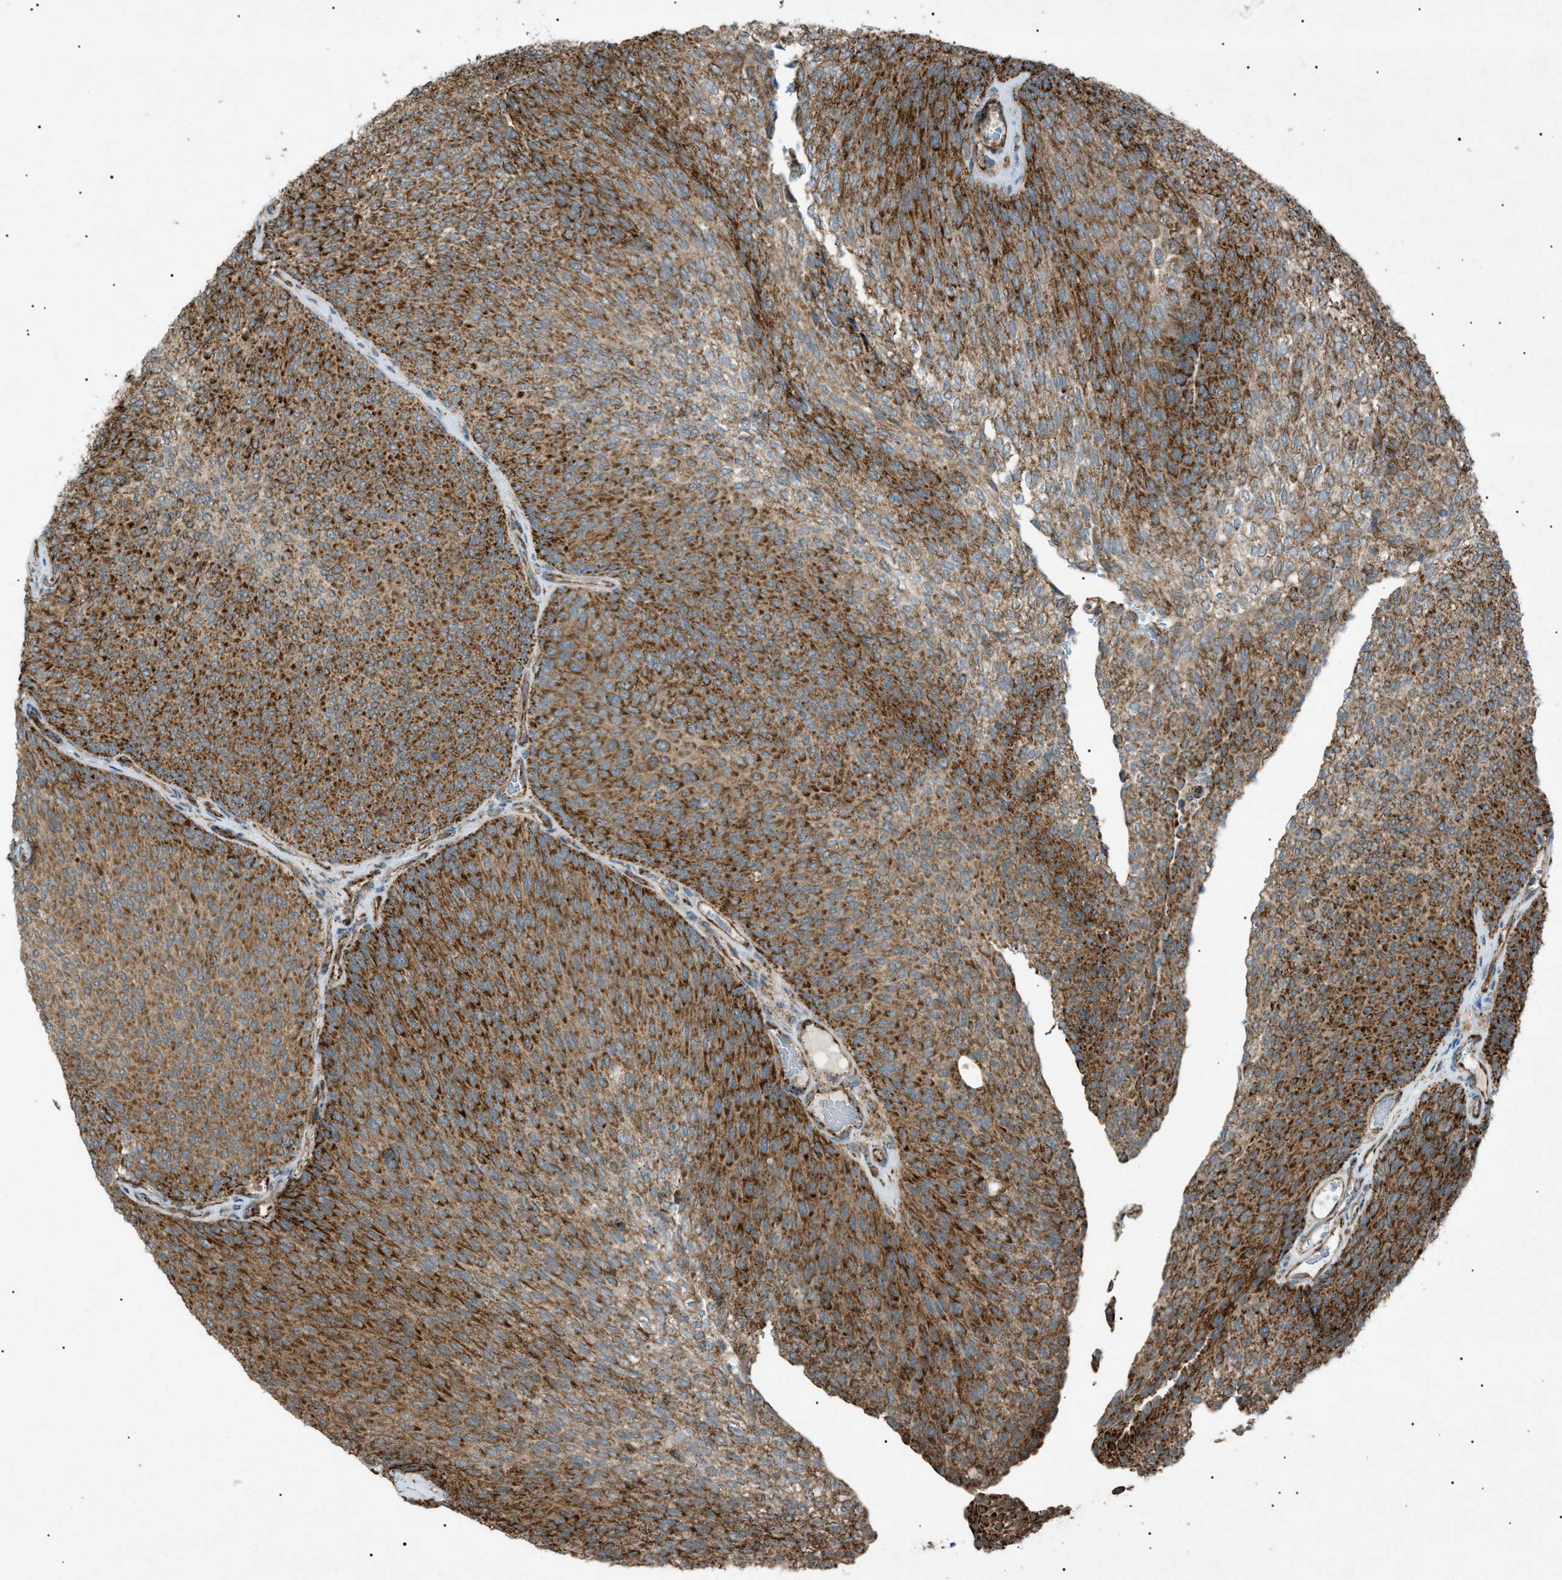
{"staining": {"intensity": "strong", "quantity": ">75%", "location": "cytoplasmic/membranous"}, "tissue": "urothelial cancer", "cell_type": "Tumor cells", "image_type": "cancer", "snomed": [{"axis": "morphology", "description": "Urothelial carcinoma, Low grade"}, {"axis": "topography", "description": "Urinary bladder"}], "caption": "Strong cytoplasmic/membranous expression is present in approximately >75% of tumor cells in urothelial cancer. (DAB (3,3'-diaminobenzidine) IHC with brightfield microscopy, high magnification).", "gene": "C1GALT1C1", "patient": {"sex": "female", "age": 79}}